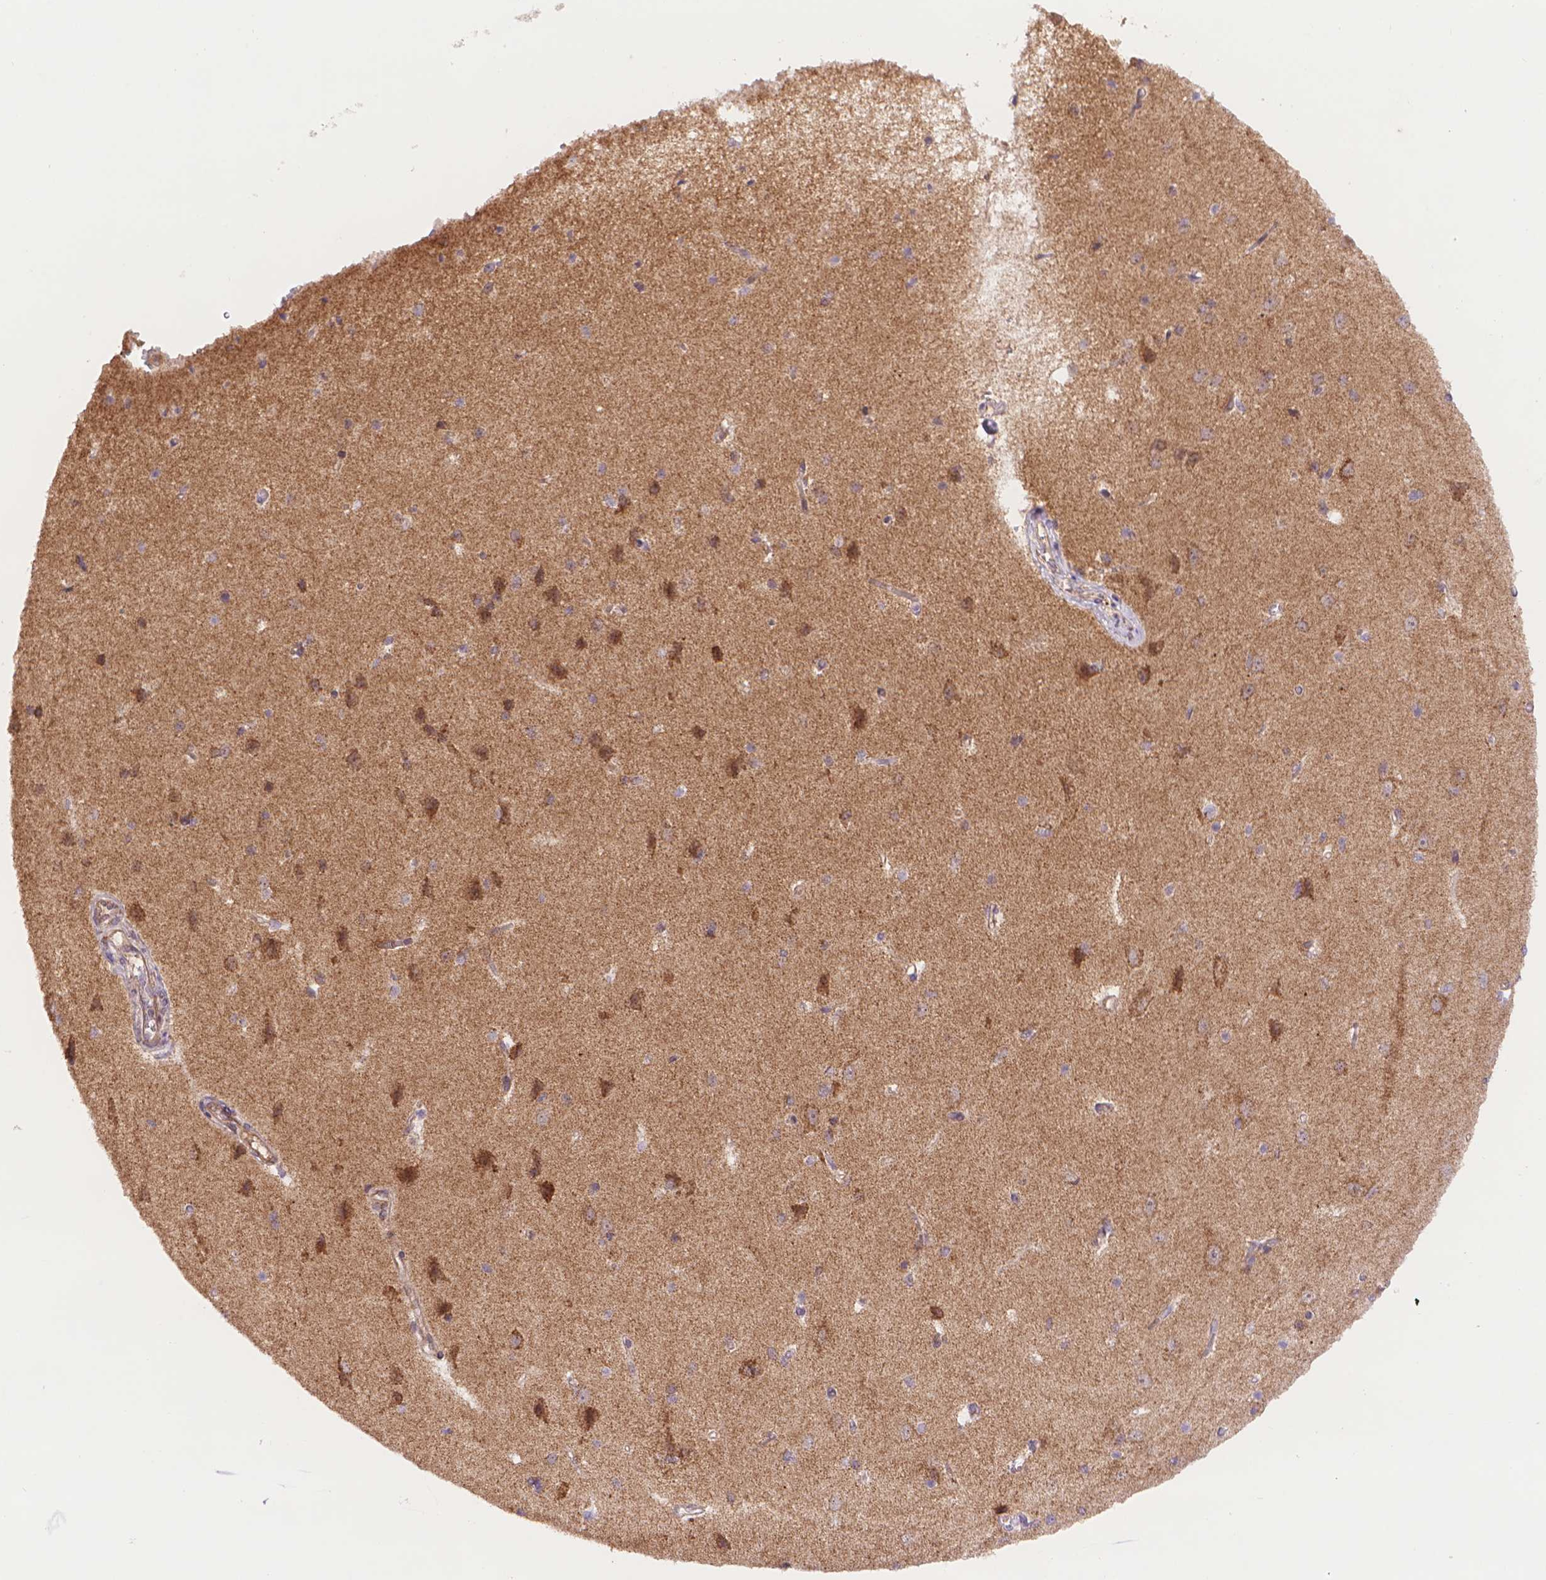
{"staining": {"intensity": "negative", "quantity": "none", "location": "none"}, "tissue": "cerebral cortex", "cell_type": "Endothelial cells", "image_type": "normal", "snomed": [{"axis": "morphology", "description": "Normal tissue, NOS"}, {"axis": "topography", "description": "Cerebral cortex"}], "caption": "DAB (3,3'-diaminobenzidine) immunohistochemical staining of benign human cerebral cortex demonstrates no significant positivity in endothelial cells.", "gene": "CYYR1", "patient": {"sex": "male", "age": 37}}